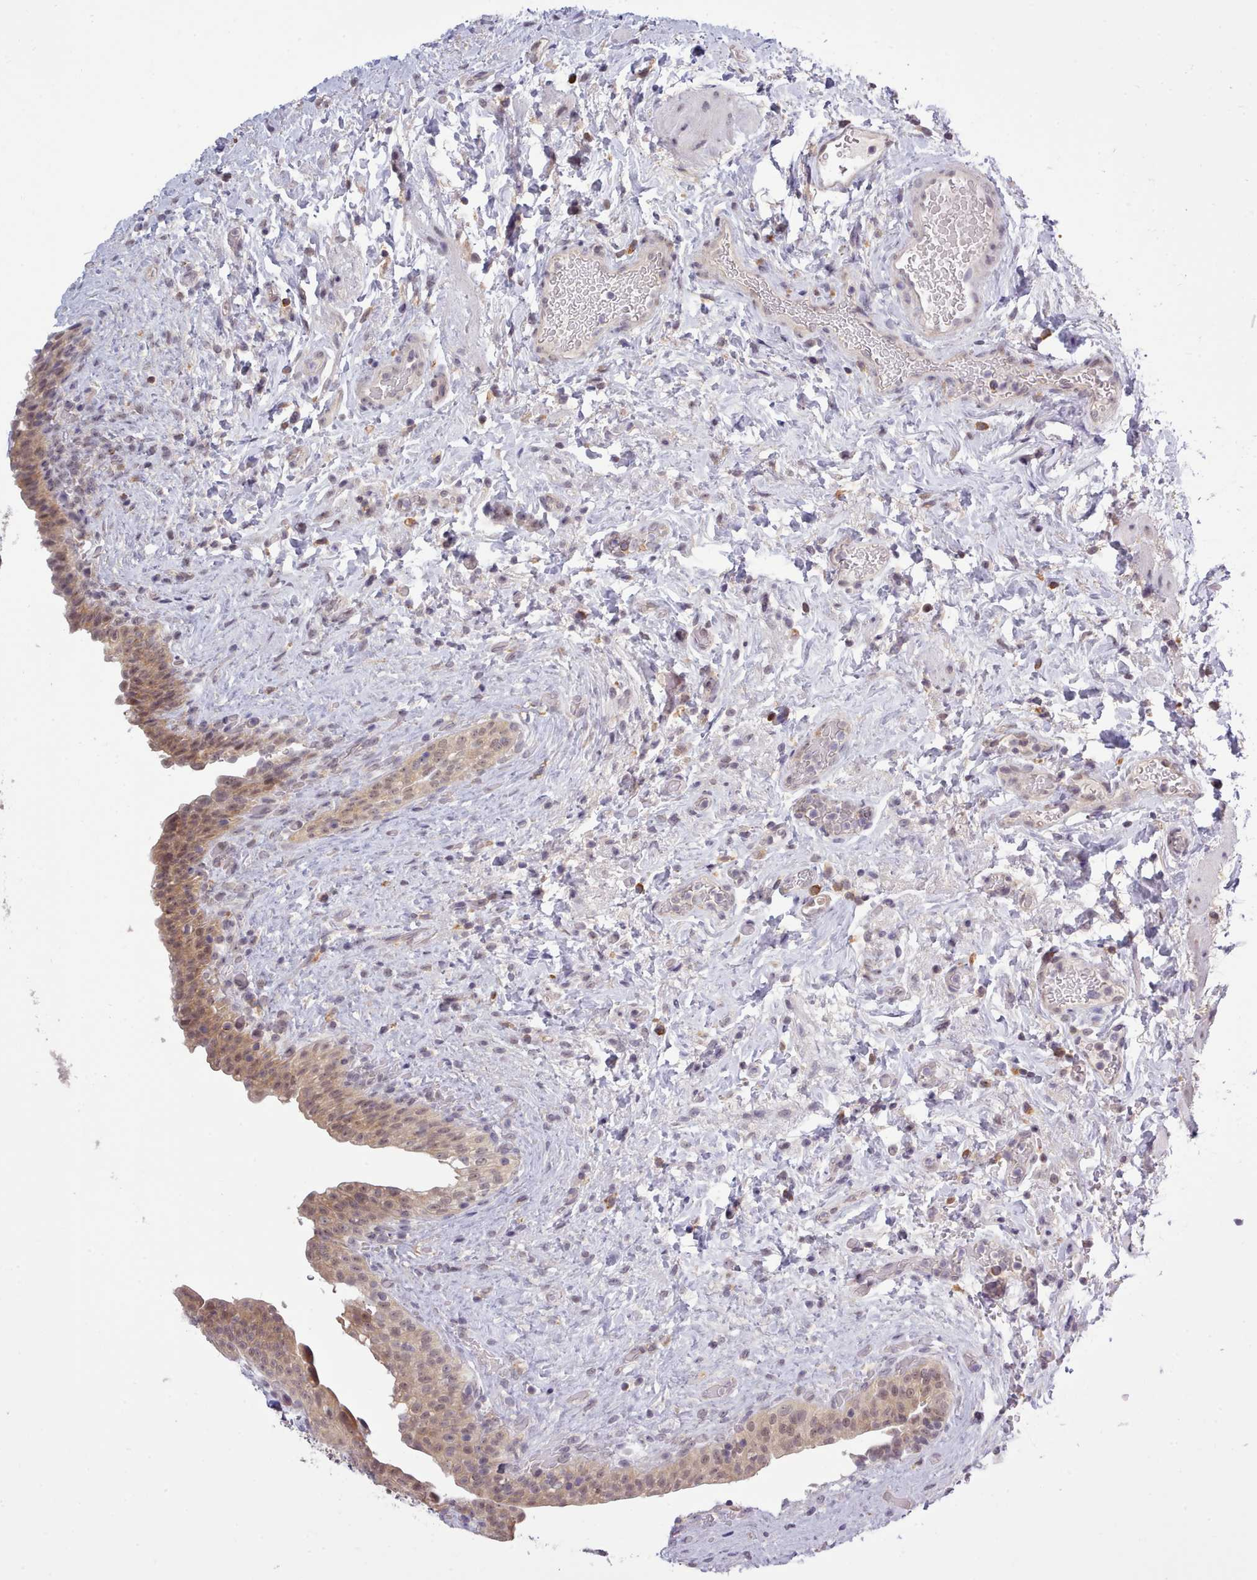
{"staining": {"intensity": "weak", "quantity": "25%-75%", "location": "cytoplasmic/membranous,nuclear"}, "tissue": "urinary bladder", "cell_type": "Urothelial cells", "image_type": "normal", "snomed": [{"axis": "morphology", "description": "Normal tissue, NOS"}, {"axis": "topography", "description": "Urinary bladder"}], "caption": "Brown immunohistochemical staining in unremarkable urinary bladder demonstrates weak cytoplasmic/membranous,nuclear positivity in approximately 25%-75% of urothelial cells.", "gene": "ARL17A", "patient": {"sex": "male", "age": 69}}